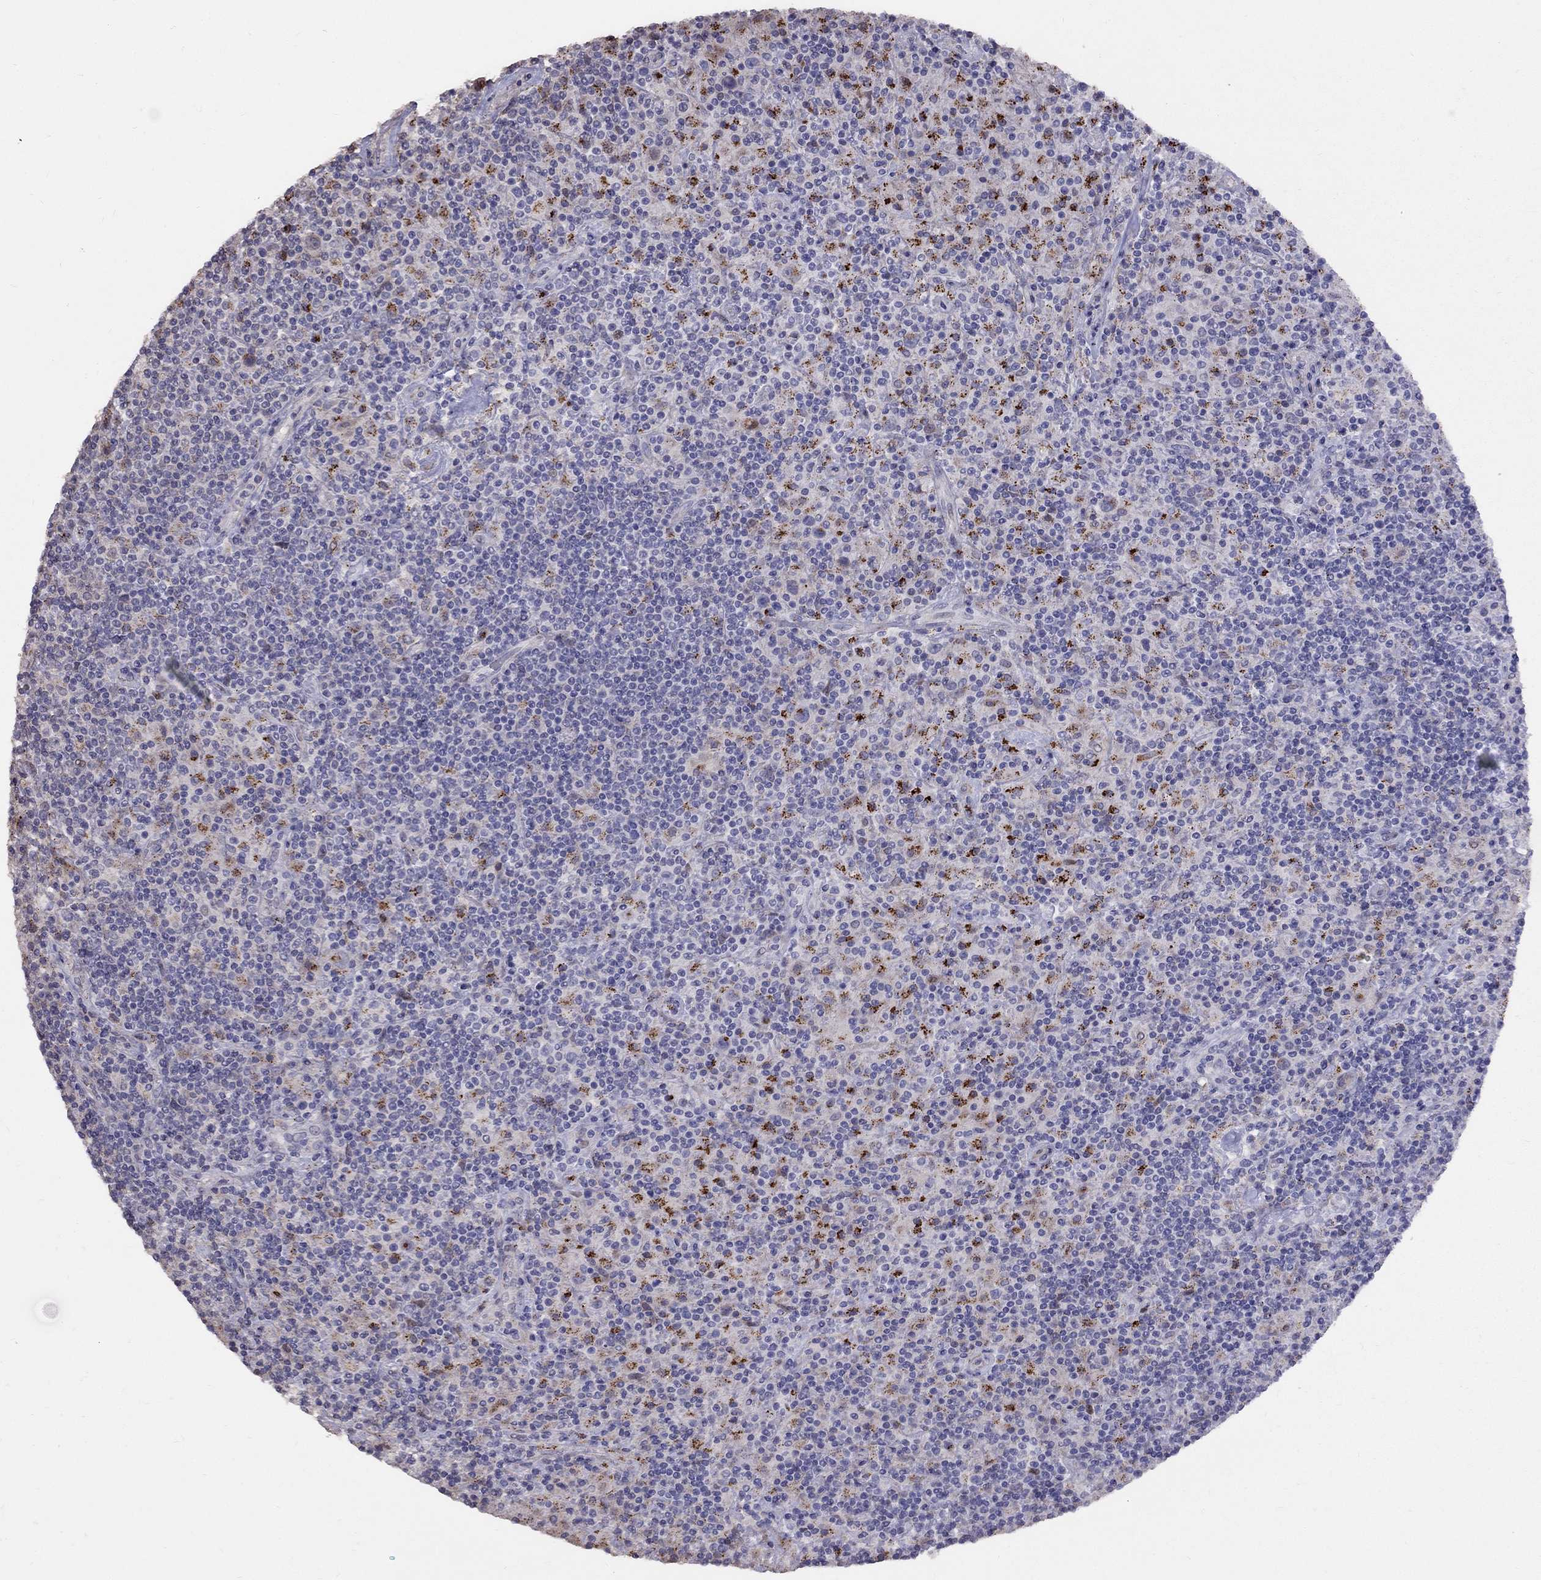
{"staining": {"intensity": "negative", "quantity": "none", "location": "none"}, "tissue": "lymphoma", "cell_type": "Tumor cells", "image_type": "cancer", "snomed": [{"axis": "morphology", "description": "Hodgkin's disease, NOS"}, {"axis": "topography", "description": "Lymph node"}], "caption": "There is no significant staining in tumor cells of Hodgkin's disease.", "gene": "MAGEB4", "patient": {"sex": "male", "age": 70}}